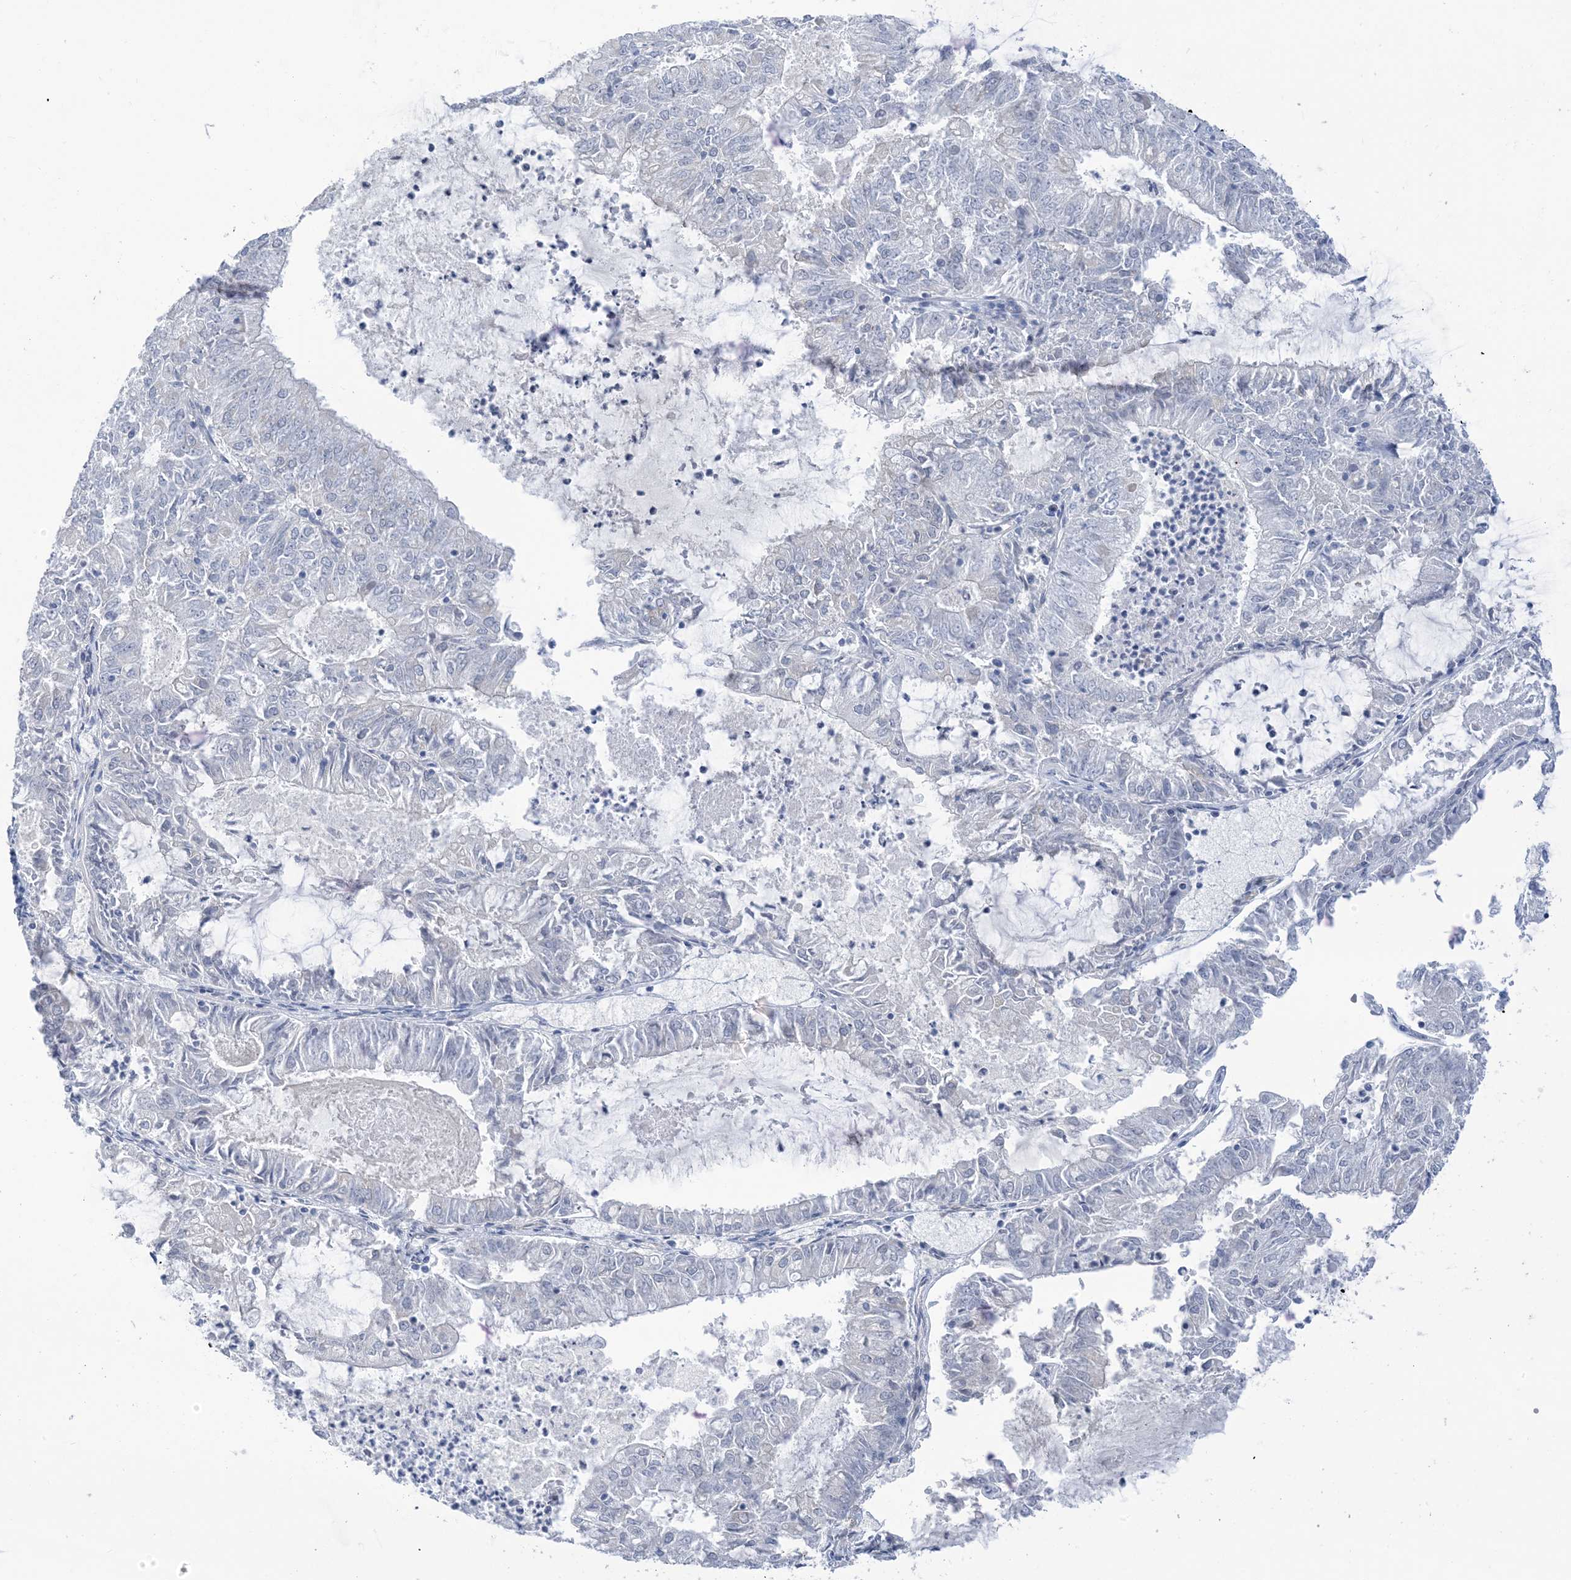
{"staining": {"intensity": "negative", "quantity": "none", "location": "none"}, "tissue": "endometrial cancer", "cell_type": "Tumor cells", "image_type": "cancer", "snomed": [{"axis": "morphology", "description": "Adenocarcinoma, NOS"}, {"axis": "topography", "description": "Endometrium"}], "caption": "Image shows no significant protein expression in tumor cells of adenocarcinoma (endometrial).", "gene": "IL36B", "patient": {"sex": "female", "age": 57}}